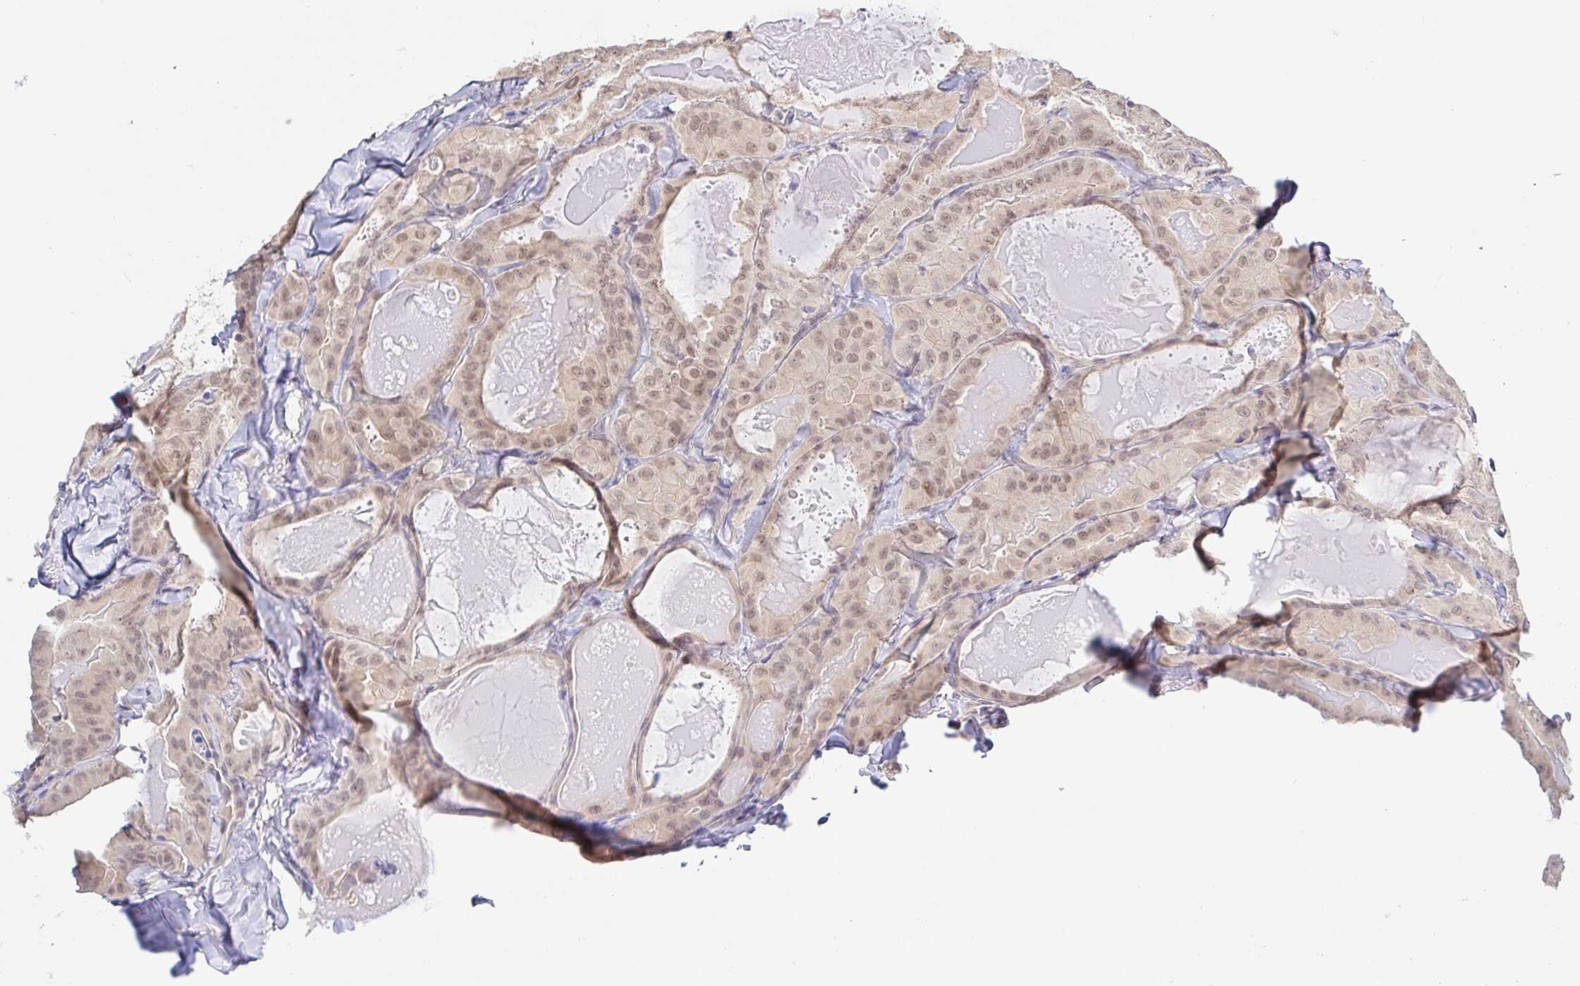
{"staining": {"intensity": "moderate", "quantity": ">75%", "location": "nuclear"}, "tissue": "thyroid cancer", "cell_type": "Tumor cells", "image_type": "cancer", "snomed": [{"axis": "morphology", "description": "Papillary adenocarcinoma, NOS"}, {"axis": "topography", "description": "Thyroid gland"}], "caption": "Immunohistochemistry micrograph of human thyroid cancer (papillary adenocarcinoma) stained for a protein (brown), which reveals medium levels of moderate nuclear expression in about >75% of tumor cells.", "gene": "HYPK", "patient": {"sex": "female", "age": 68}}